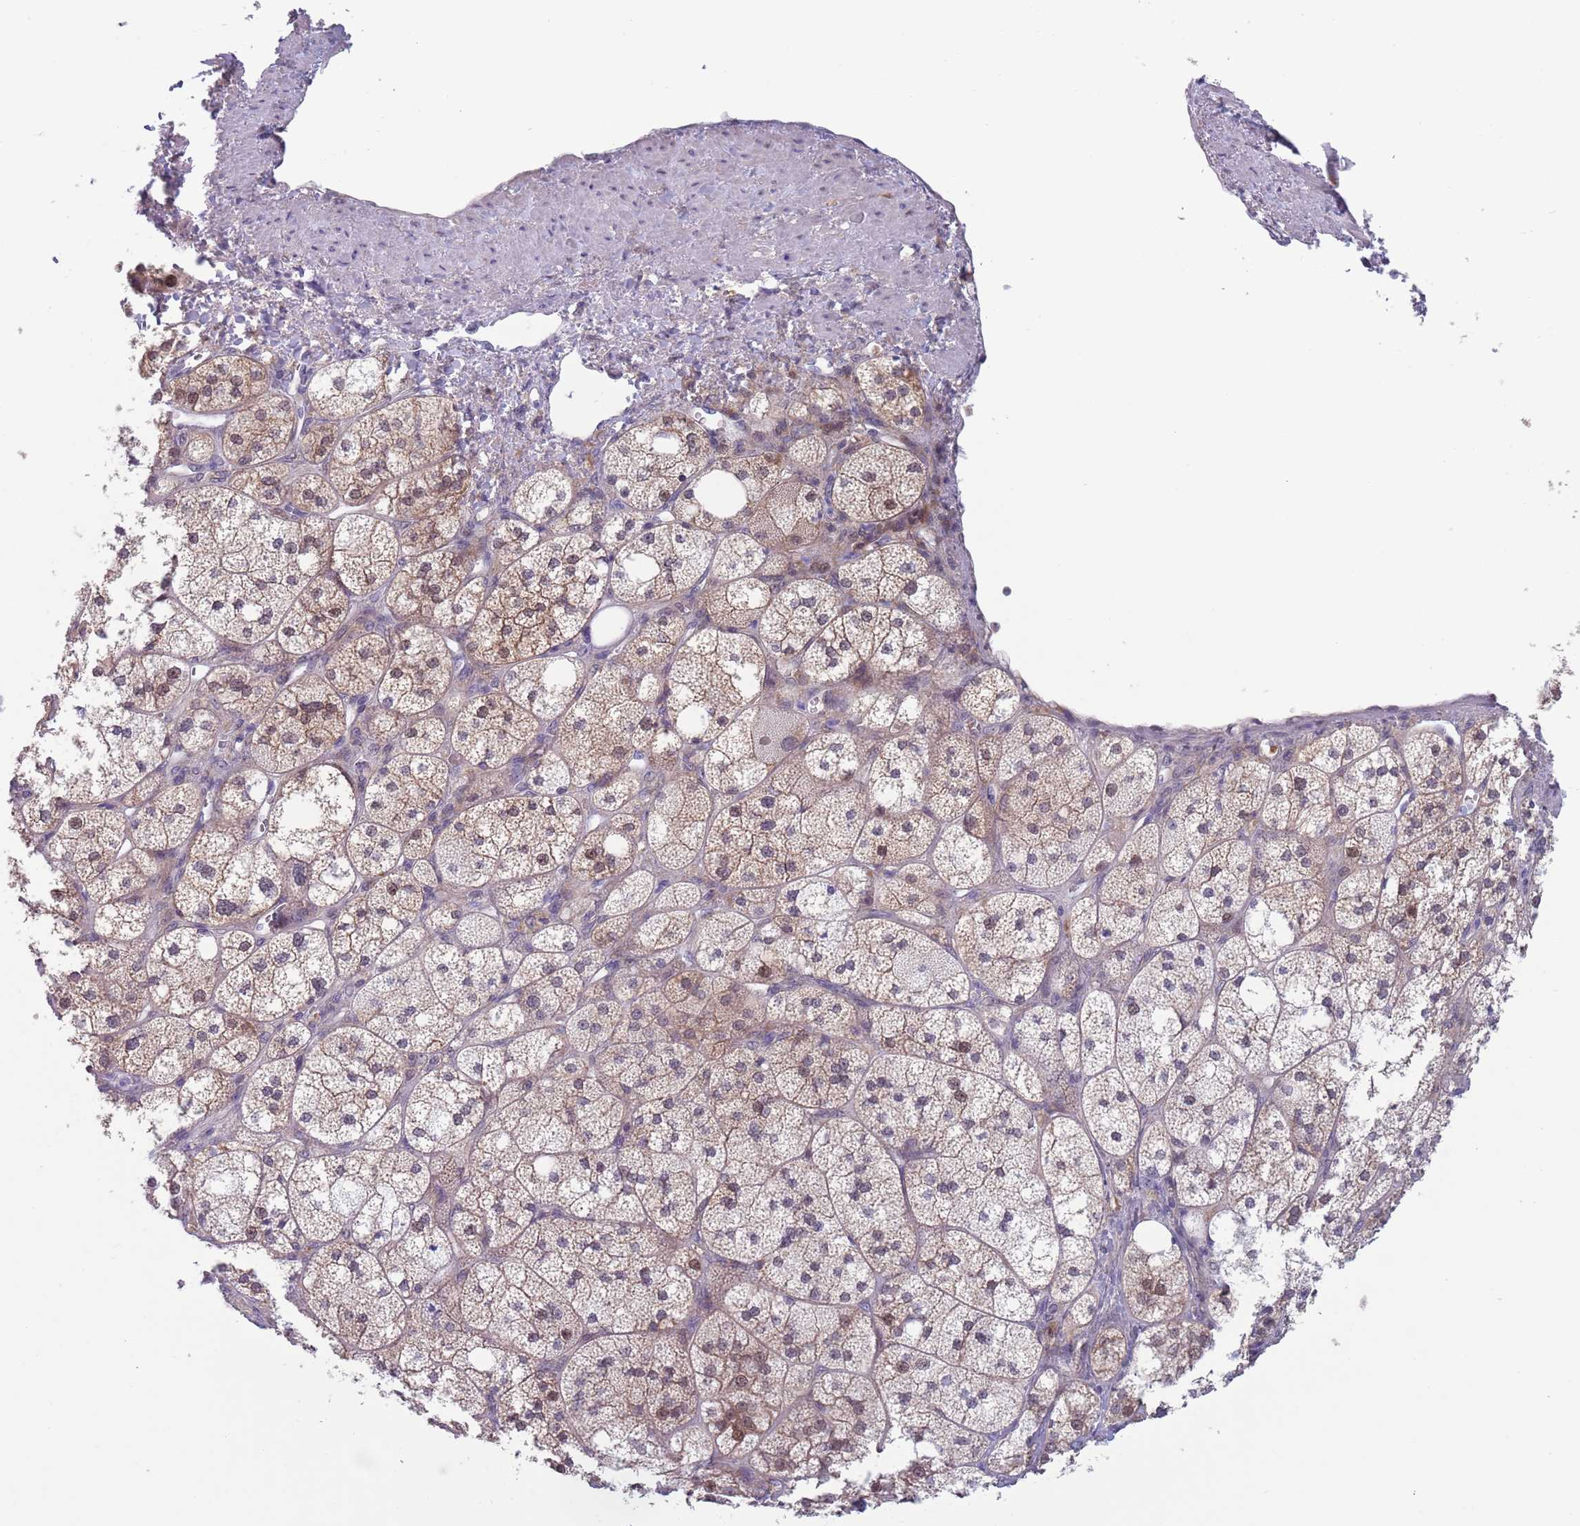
{"staining": {"intensity": "moderate", "quantity": "<25%", "location": "cytoplasmic/membranous,nuclear"}, "tissue": "adrenal gland", "cell_type": "Glandular cells", "image_type": "normal", "snomed": [{"axis": "morphology", "description": "Normal tissue, NOS"}, {"axis": "topography", "description": "Adrenal gland"}], "caption": "High-magnification brightfield microscopy of unremarkable adrenal gland stained with DAB (brown) and counterstained with hematoxylin (blue). glandular cells exhibit moderate cytoplasmic/membranous,nuclear staining is present in about<25% of cells.", "gene": "CLNS1A", "patient": {"sex": "male", "age": 61}}